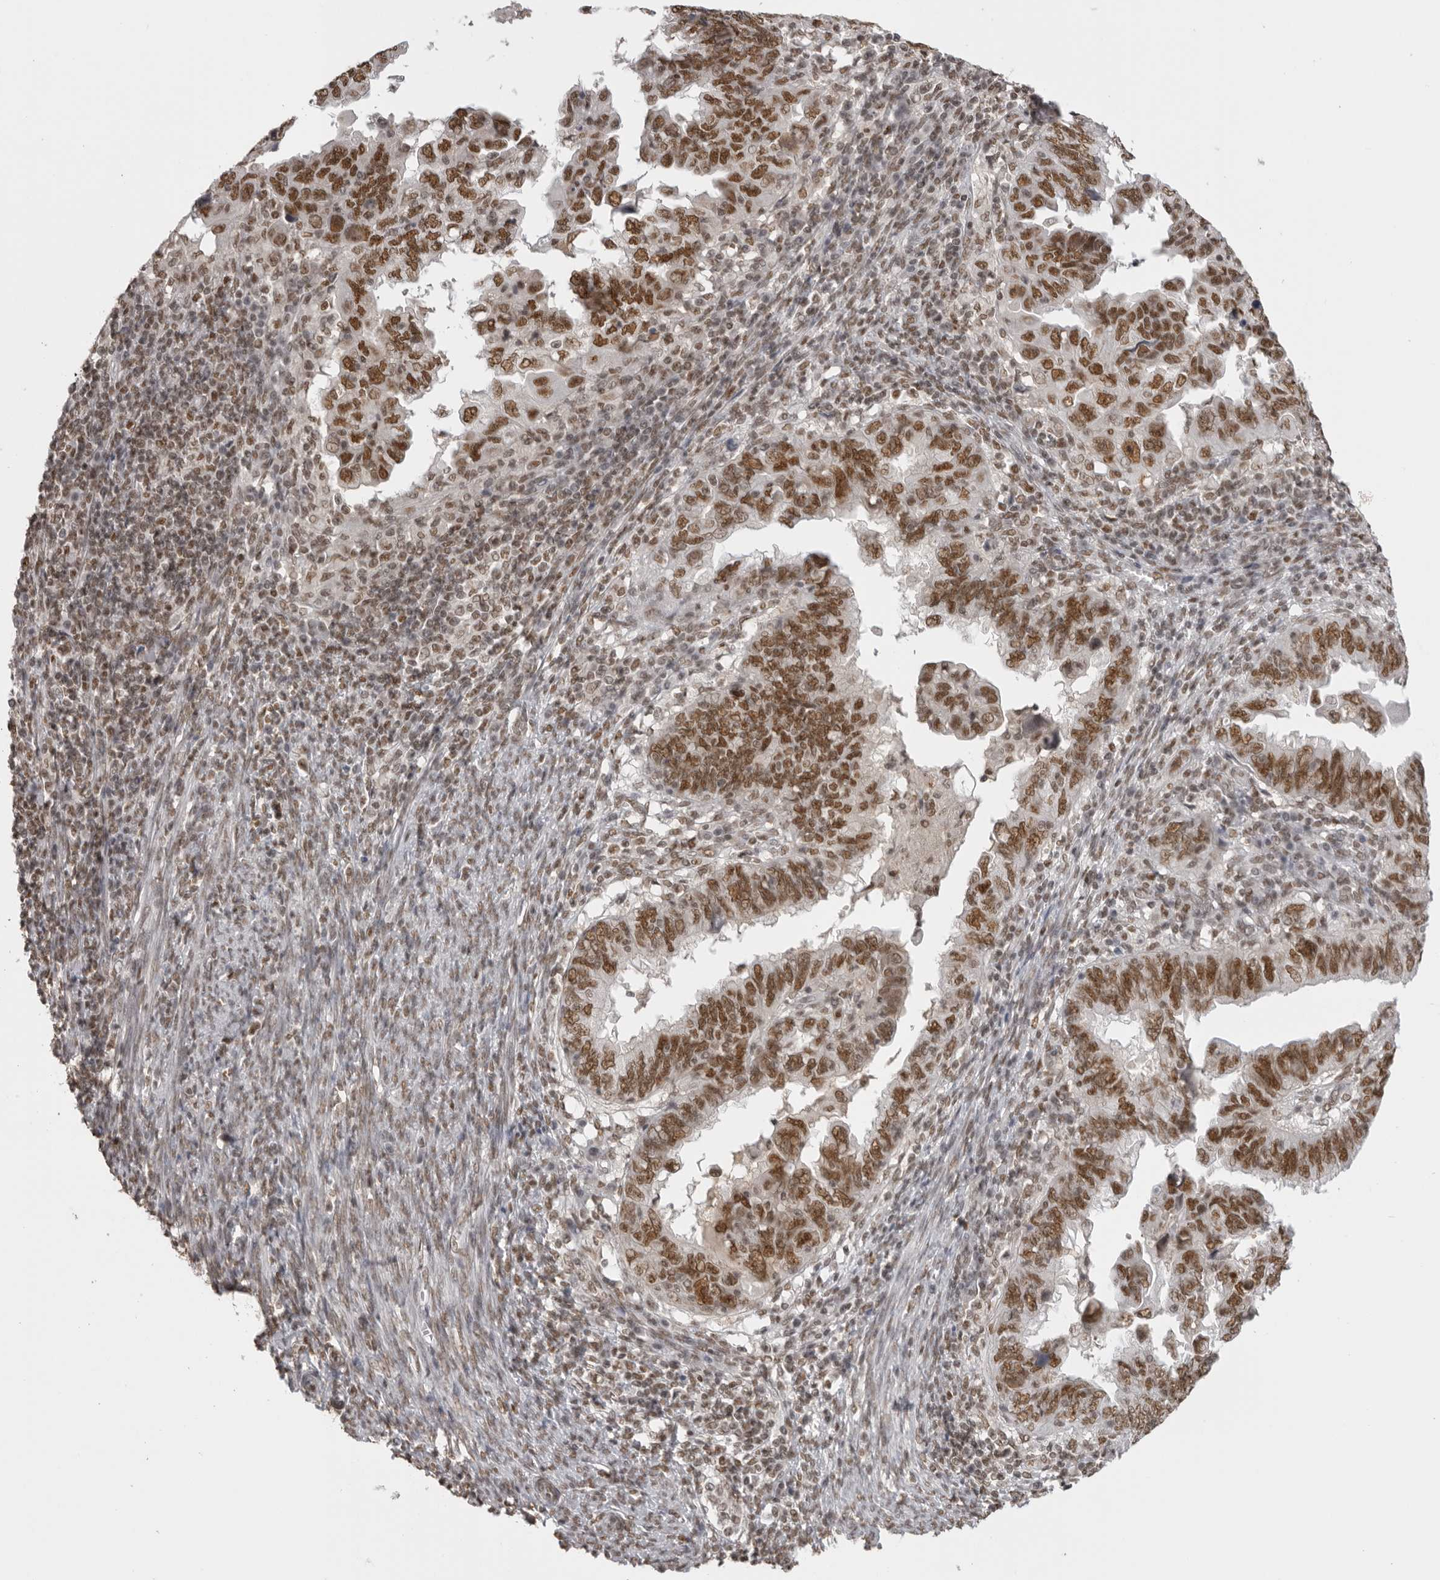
{"staining": {"intensity": "strong", "quantity": ">75%", "location": "nuclear"}, "tissue": "endometrial cancer", "cell_type": "Tumor cells", "image_type": "cancer", "snomed": [{"axis": "morphology", "description": "Adenocarcinoma, NOS"}, {"axis": "topography", "description": "Uterus"}], "caption": "Immunohistochemistry micrograph of endometrial cancer stained for a protein (brown), which demonstrates high levels of strong nuclear positivity in approximately >75% of tumor cells.", "gene": "RPA2", "patient": {"sex": "female", "age": 77}}